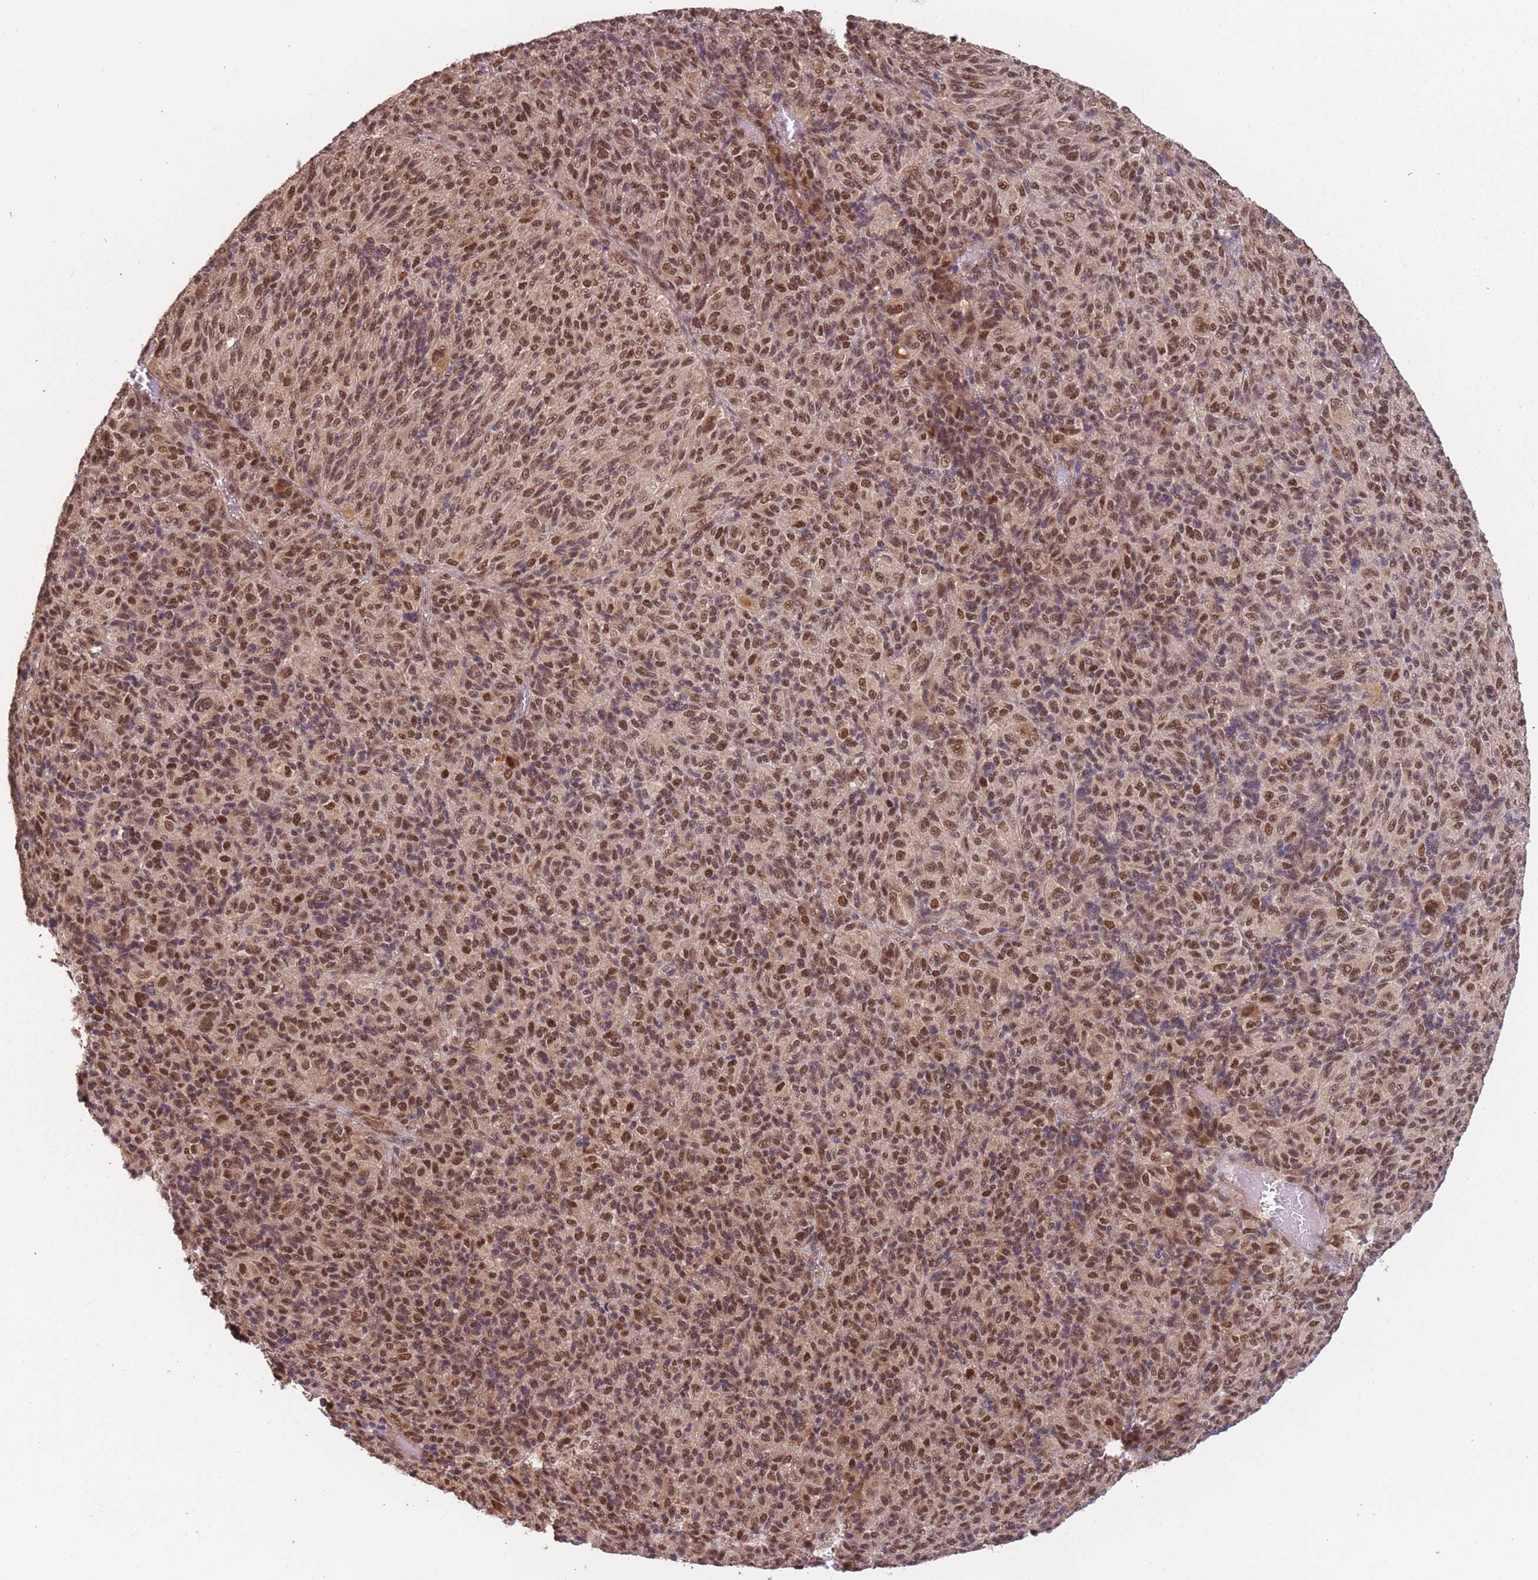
{"staining": {"intensity": "moderate", "quantity": "25%-75%", "location": "nuclear"}, "tissue": "melanoma", "cell_type": "Tumor cells", "image_type": "cancer", "snomed": [{"axis": "morphology", "description": "Malignant melanoma, Metastatic site"}, {"axis": "topography", "description": "Brain"}], "caption": "High-magnification brightfield microscopy of melanoma stained with DAB (brown) and counterstained with hematoxylin (blue). tumor cells exhibit moderate nuclear positivity is present in about25%-75% of cells.", "gene": "POLR3H", "patient": {"sex": "female", "age": 56}}